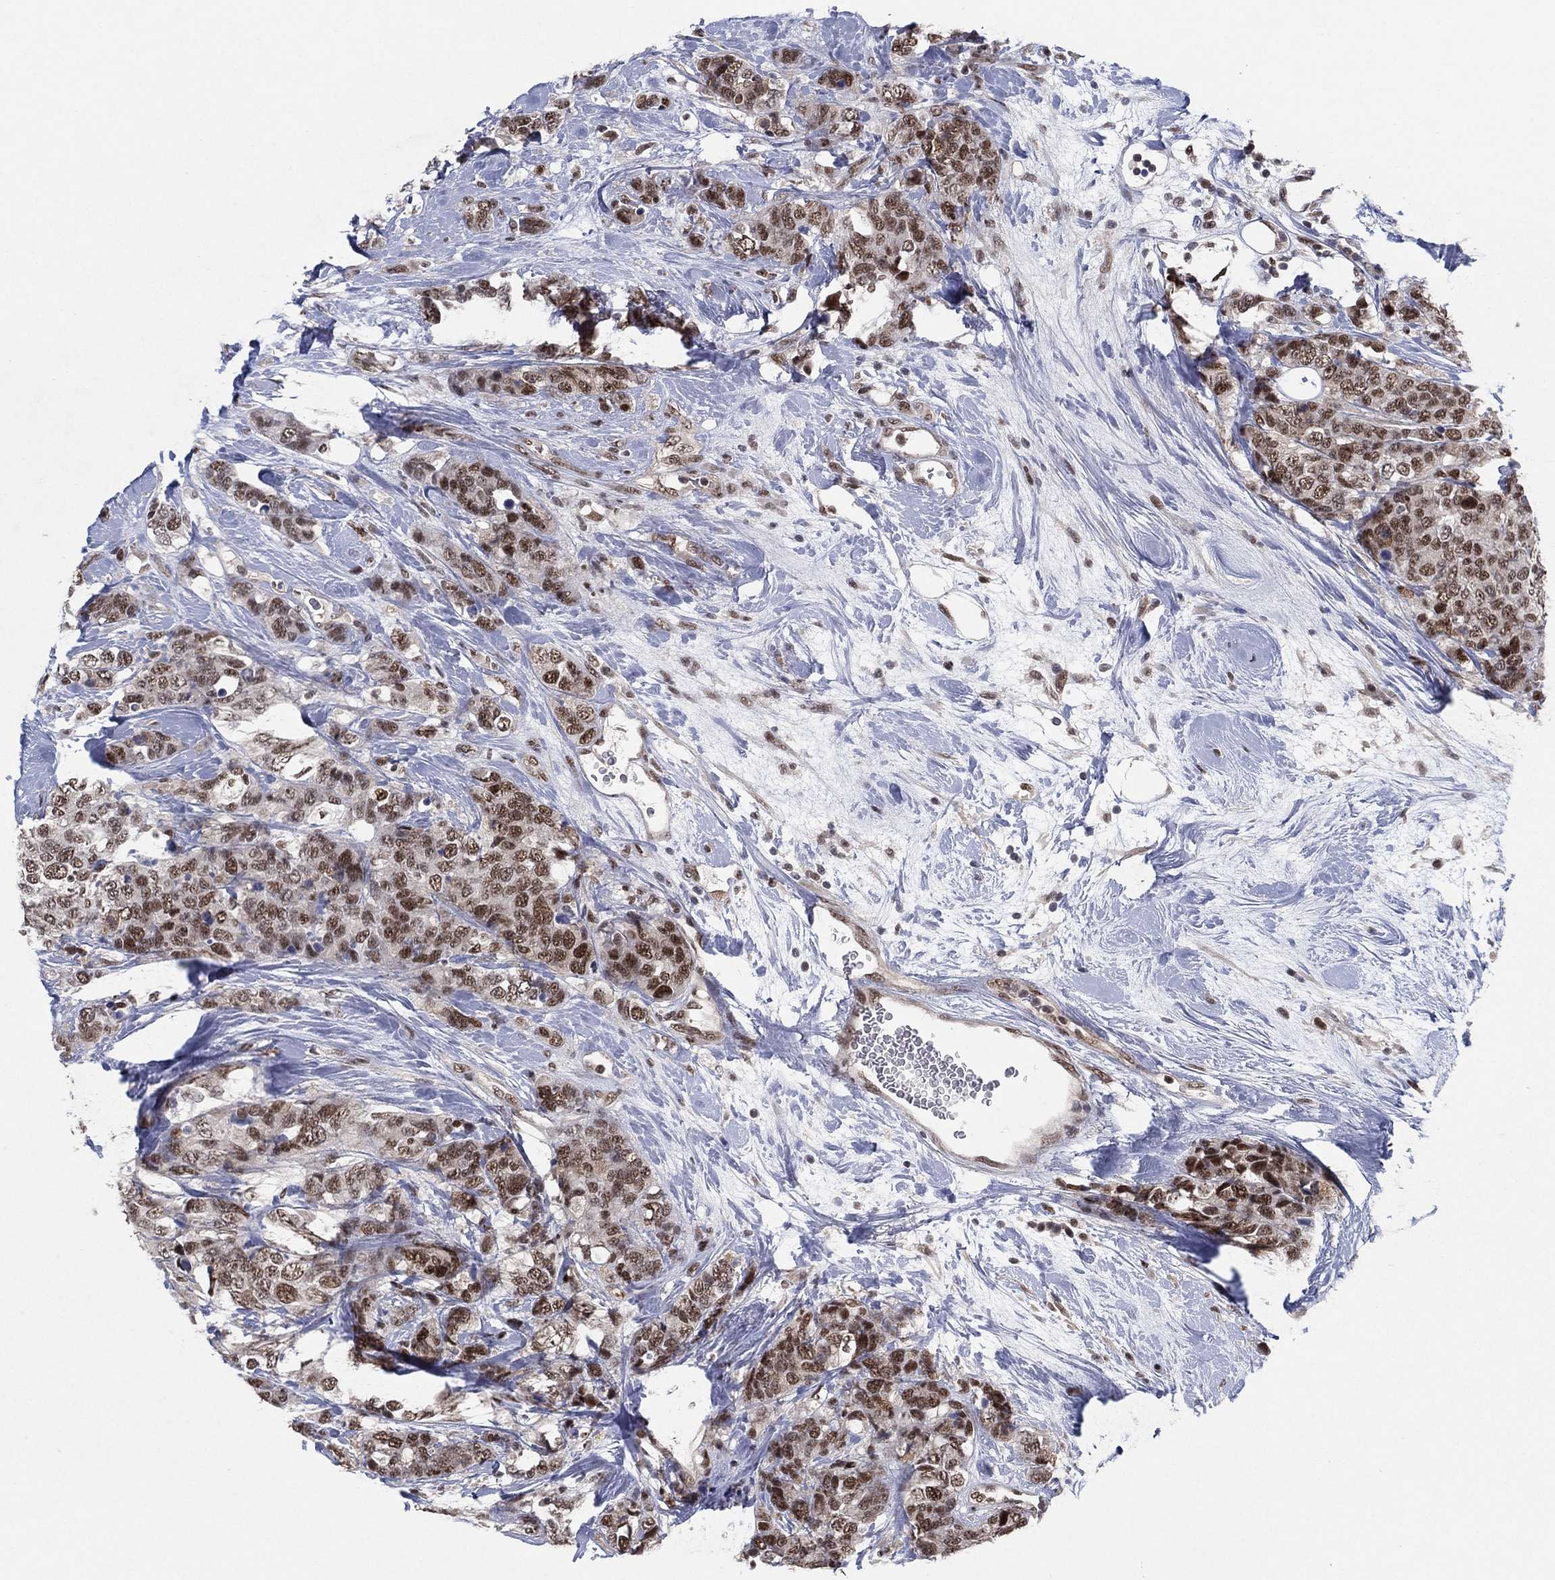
{"staining": {"intensity": "moderate", "quantity": ">75%", "location": "nuclear"}, "tissue": "breast cancer", "cell_type": "Tumor cells", "image_type": "cancer", "snomed": [{"axis": "morphology", "description": "Lobular carcinoma"}, {"axis": "topography", "description": "Breast"}], "caption": "Protein analysis of lobular carcinoma (breast) tissue shows moderate nuclear positivity in approximately >75% of tumor cells.", "gene": "DGCR8", "patient": {"sex": "female", "age": 59}}